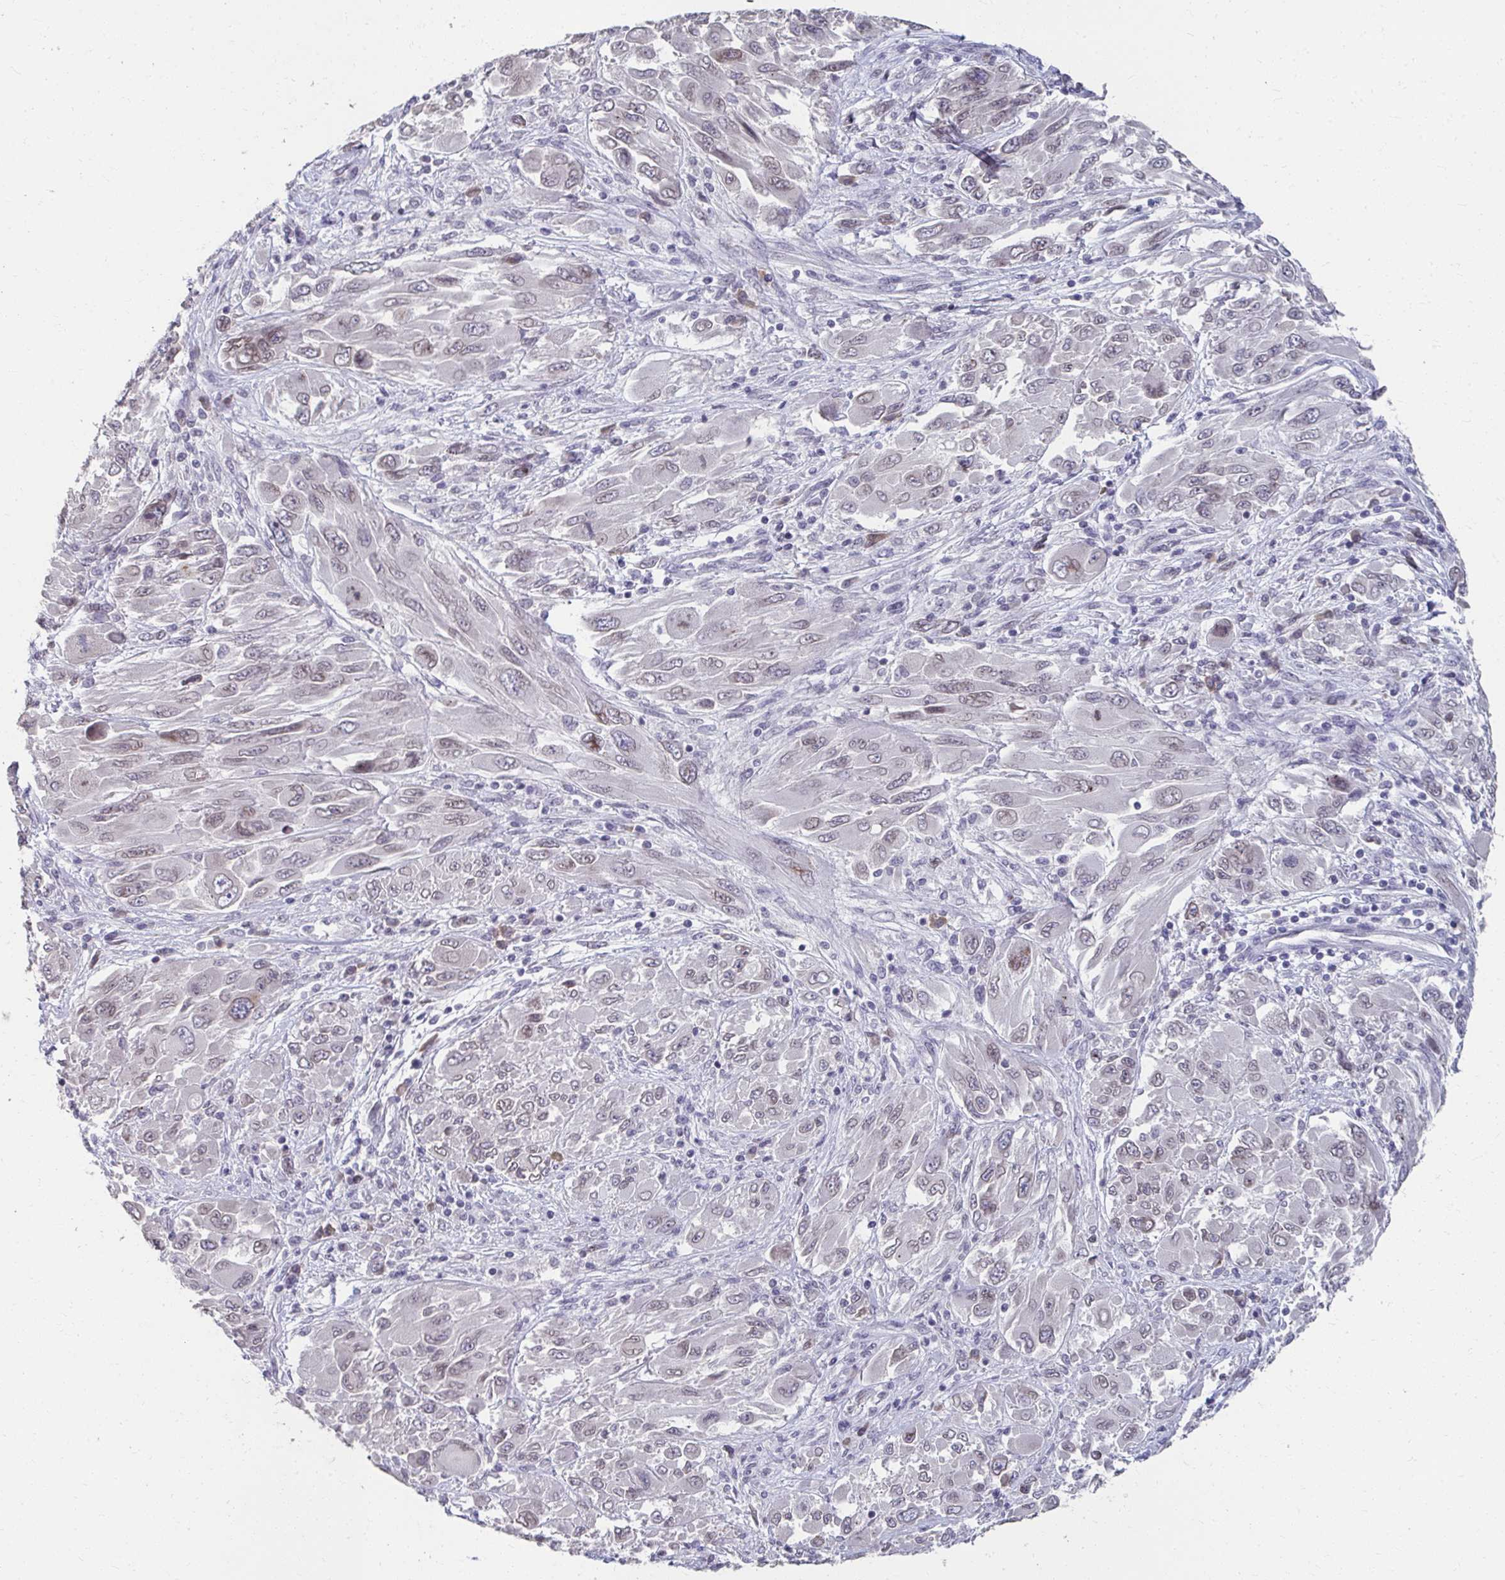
{"staining": {"intensity": "weak", "quantity": "<25%", "location": "nuclear"}, "tissue": "melanoma", "cell_type": "Tumor cells", "image_type": "cancer", "snomed": [{"axis": "morphology", "description": "Malignant melanoma, NOS"}, {"axis": "topography", "description": "Skin"}], "caption": "The IHC micrograph has no significant expression in tumor cells of melanoma tissue. (DAB (3,3'-diaminobenzidine) immunohistochemistry, high magnification).", "gene": "NUP133", "patient": {"sex": "female", "age": 91}}